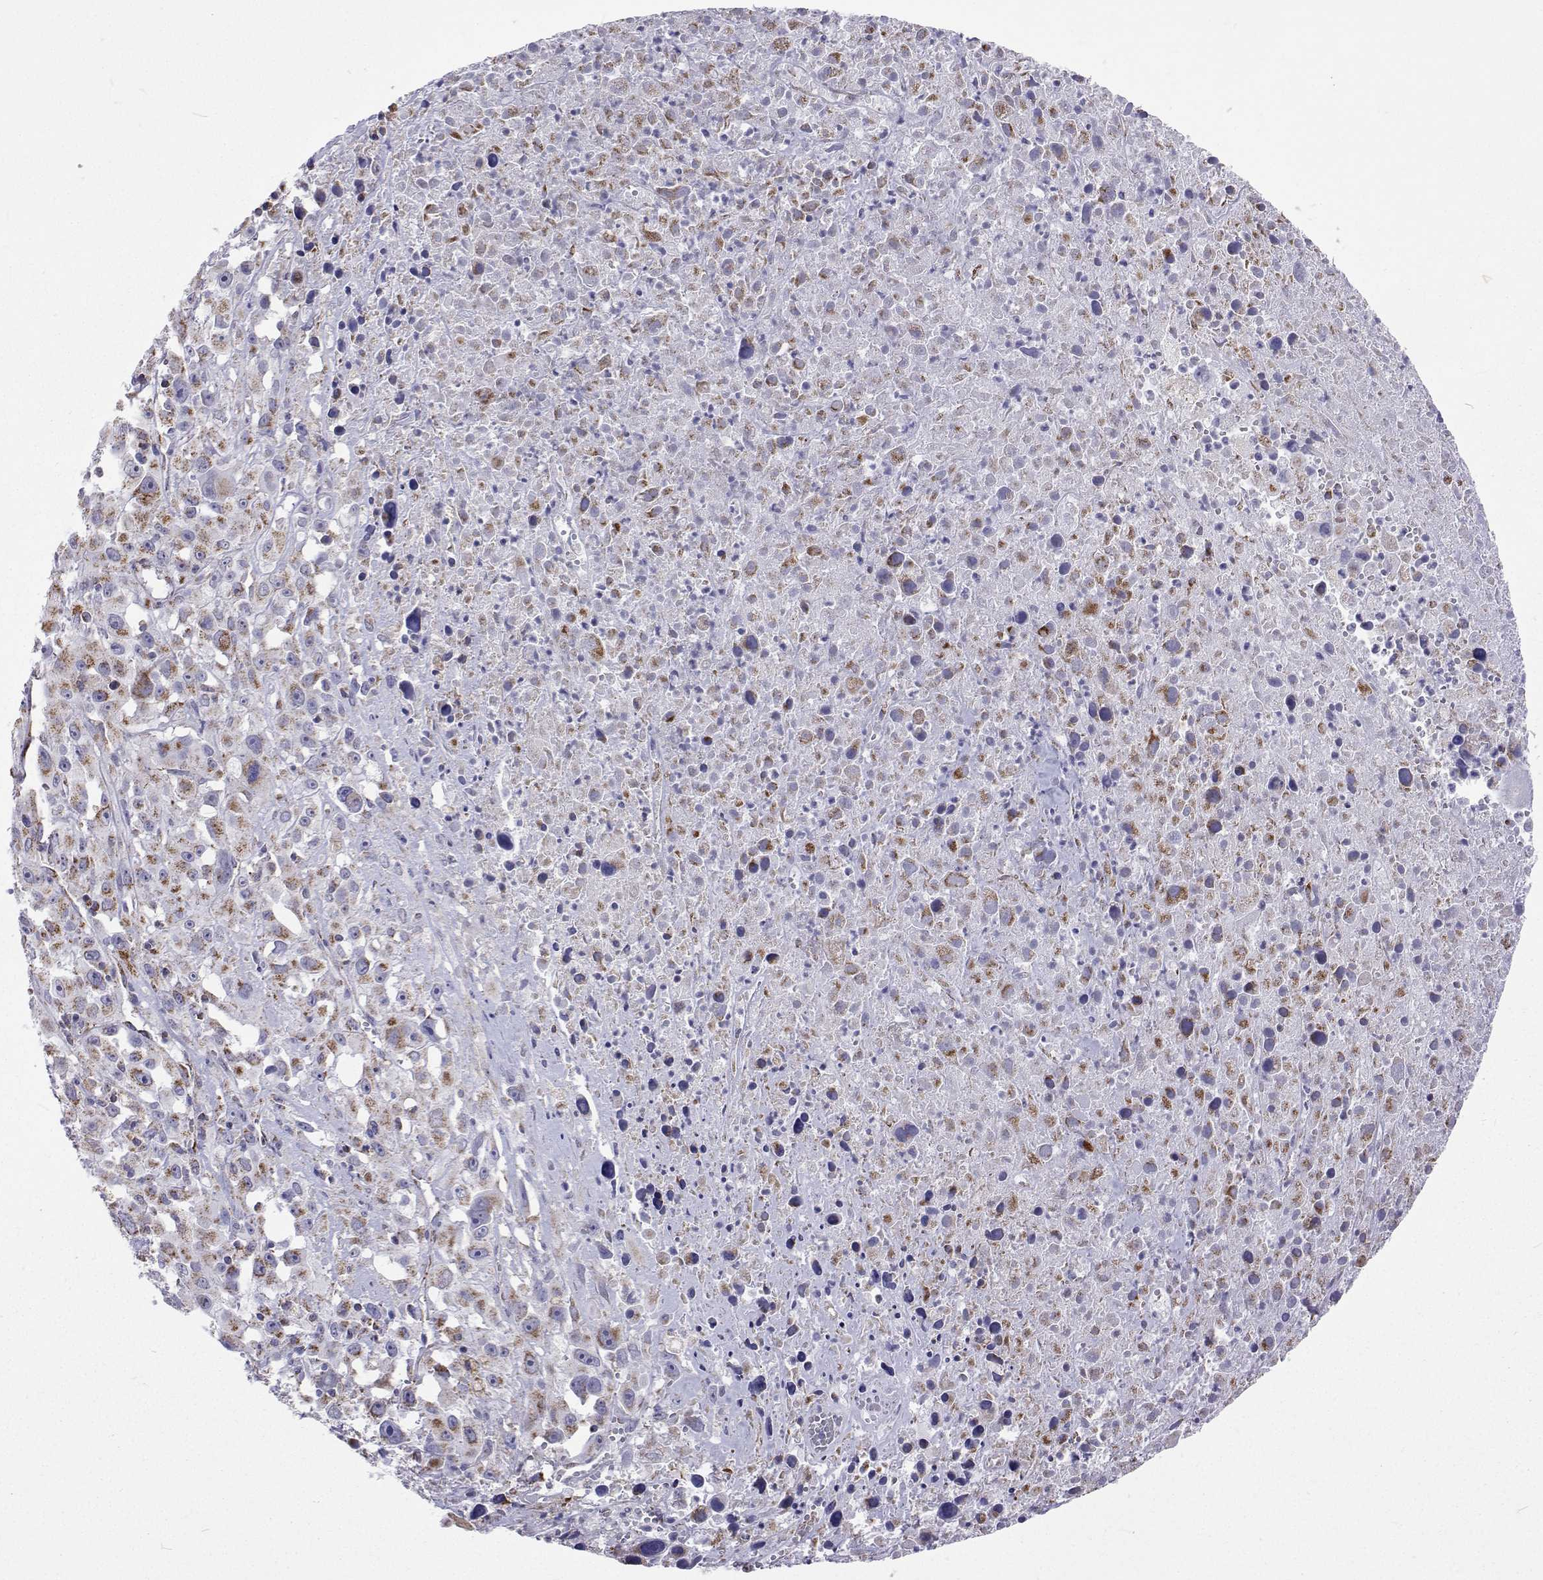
{"staining": {"intensity": "moderate", "quantity": "<25%", "location": "cytoplasmic/membranous"}, "tissue": "melanoma", "cell_type": "Tumor cells", "image_type": "cancer", "snomed": [{"axis": "morphology", "description": "Malignant melanoma, Metastatic site"}, {"axis": "topography", "description": "Soft tissue"}], "caption": "Malignant melanoma (metastatic site) tissue displays moderate cytoplasmic/membranous positivity in approximately <25% of tumor cells", "gene": "MCCC2", "patient": {"sex": "male", "age": 50}}